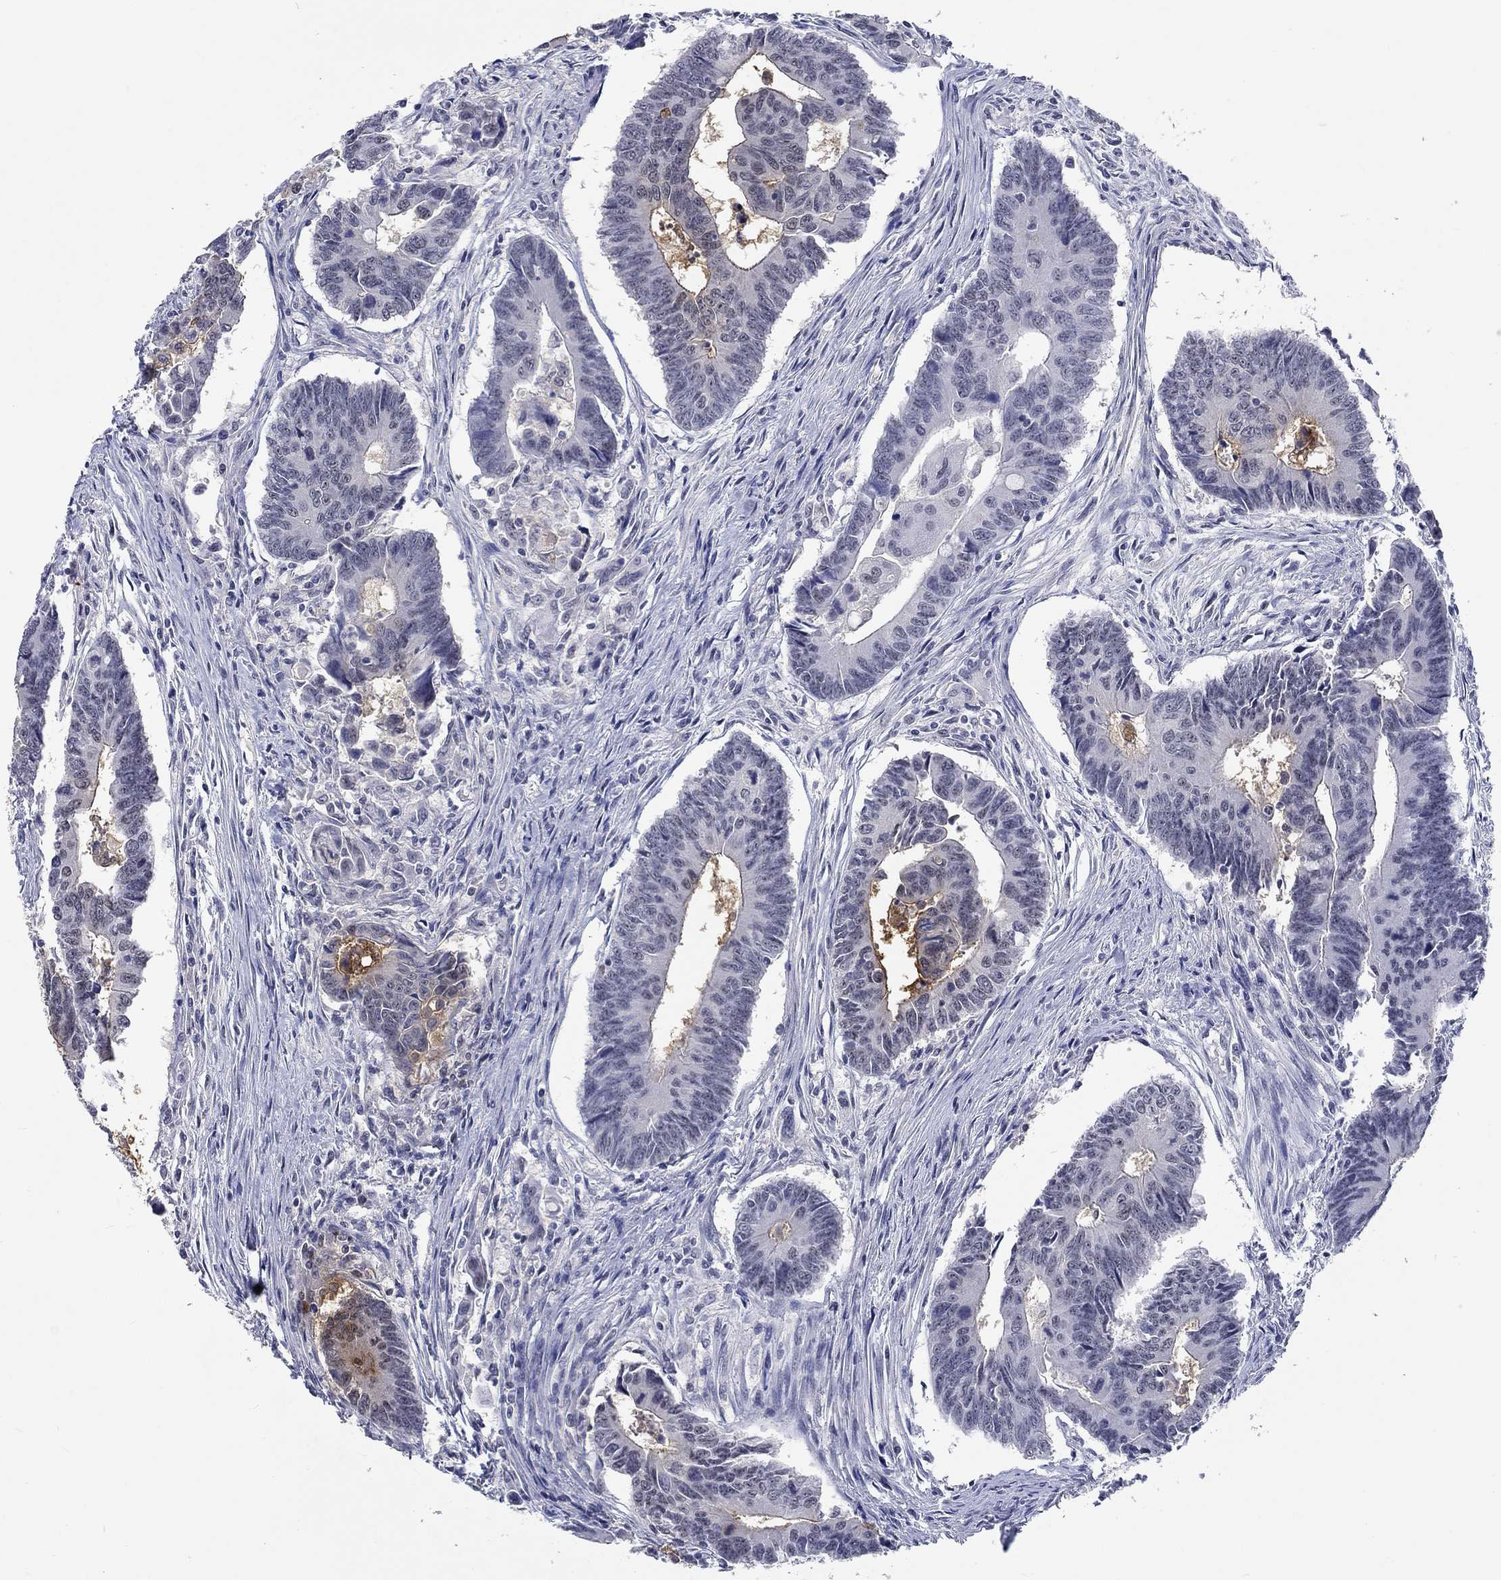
{"staining": {"intensity": "moderate", "quantity": "<25%", "location": "cytoplasmic/membranous"}, "tissue": "colorectal cancer", "cell_type": "Tumor cells", "image_type": "cancer", "snomed": [{"axis": "morphology", "description": "Adenocarcinoma, NOS"}, {"axis": "topography", "description": "Rectum"}], "caption": "Immunohistochemistry (IHC) histopathology image of human colorectal cancer (adenocarcinoma) stained for a protein (brown), which exhibits low levels of moderate cytoplasmic/membranous expression in about <25% of tumor cells.", "gene": "GRIN1", "patient": {"sex": "male", "age": 67}}